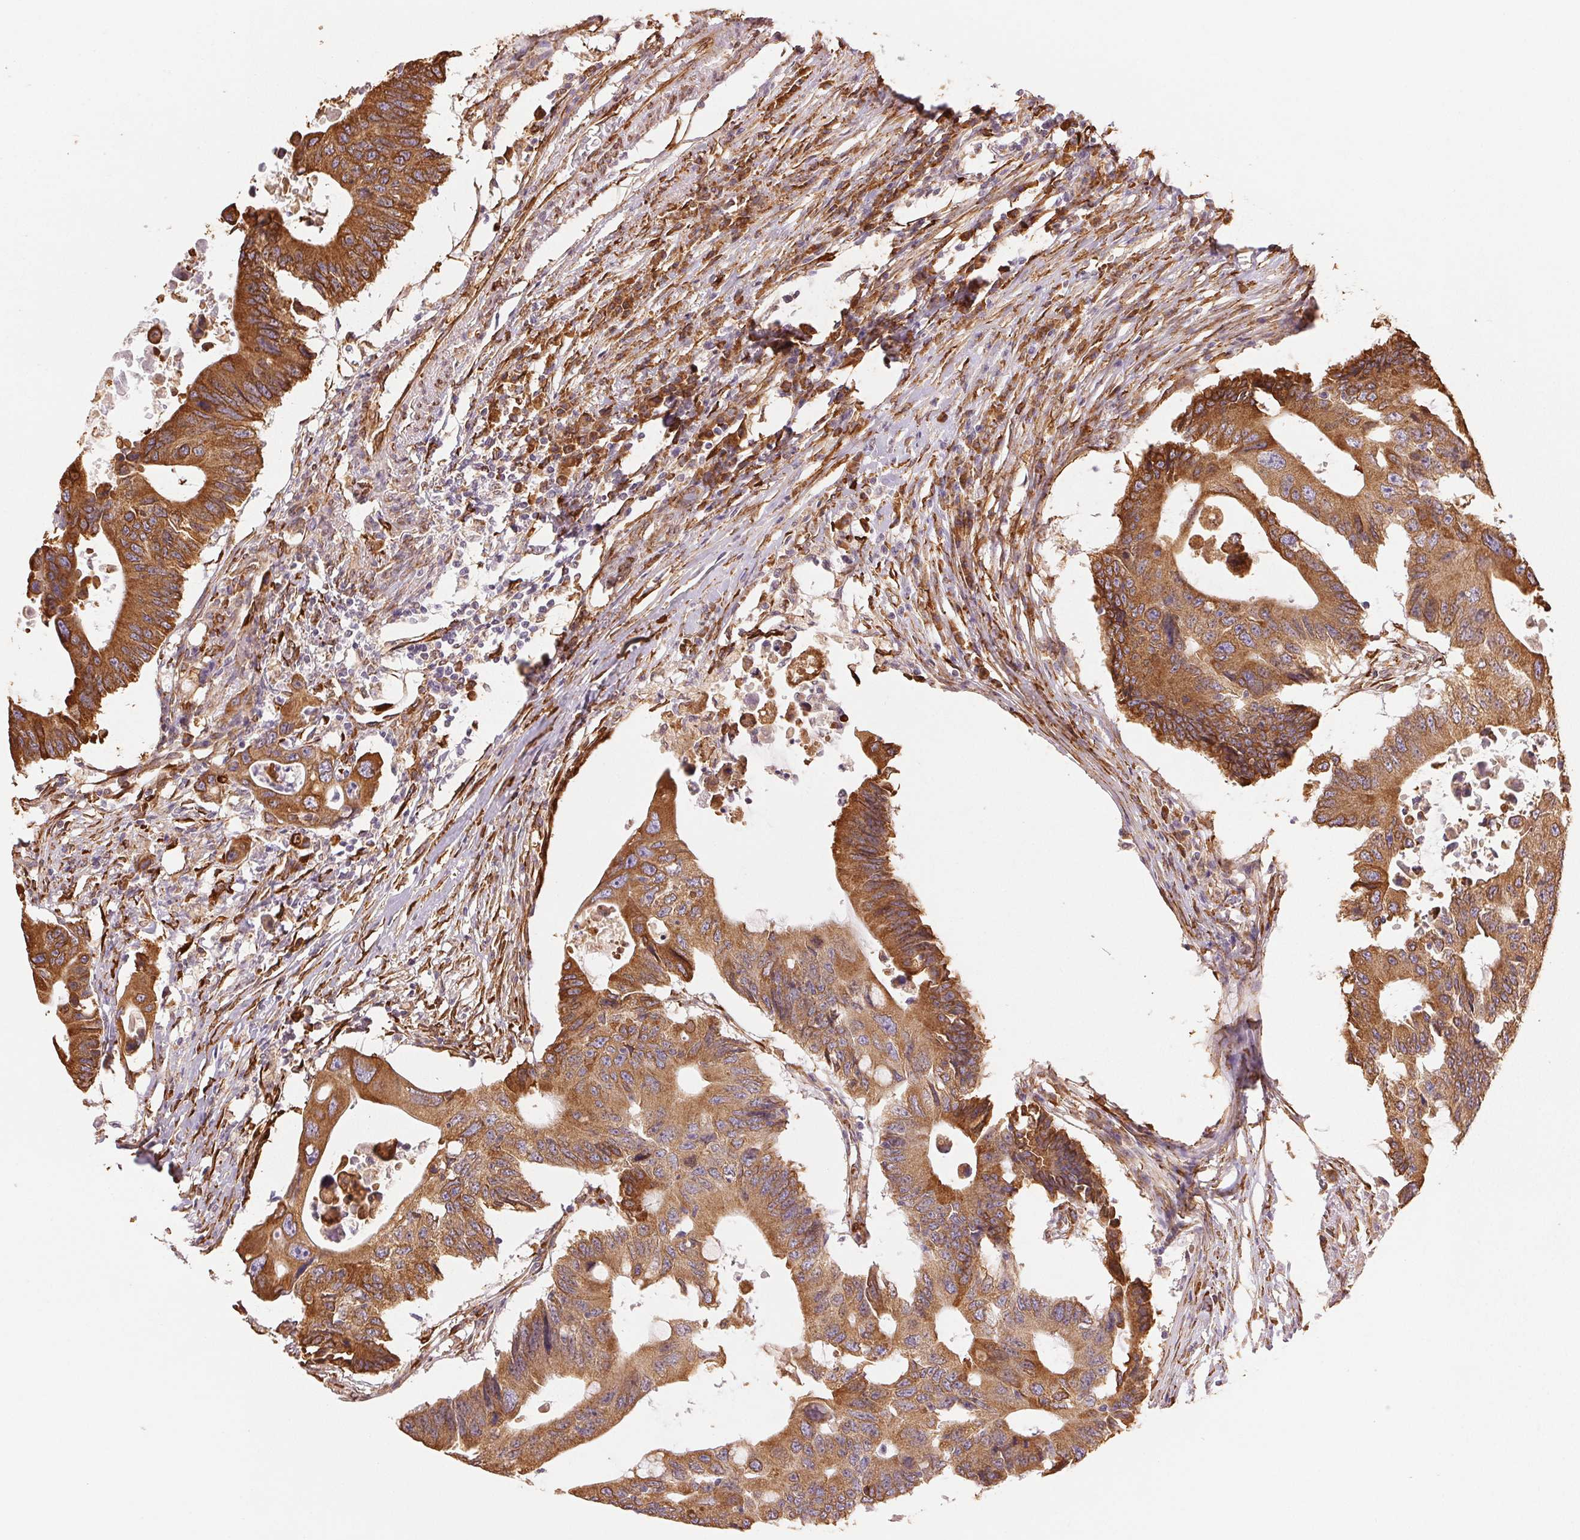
{"staining": {"intensity": "moderate", "quantity": ">75%", "location": "cytoplasmic/membranous"}, "tissue": "colorectal cancer", "cell_type": "Tumor cells", "image_type": "cancer", "snomed": [{"axis": "morphology", "description": "Adenocarcinoma, NOS"}, {"axis": "topography", "description": "Colon"}], "caption": "The image exhibits a brown stain indicating the presence of a protein in the cytoplasmic/membranous of tumor cells in colorectal adenocarcinoma.", "gene": "RCN3", "patient": {"sex": "male", "age": 71}}